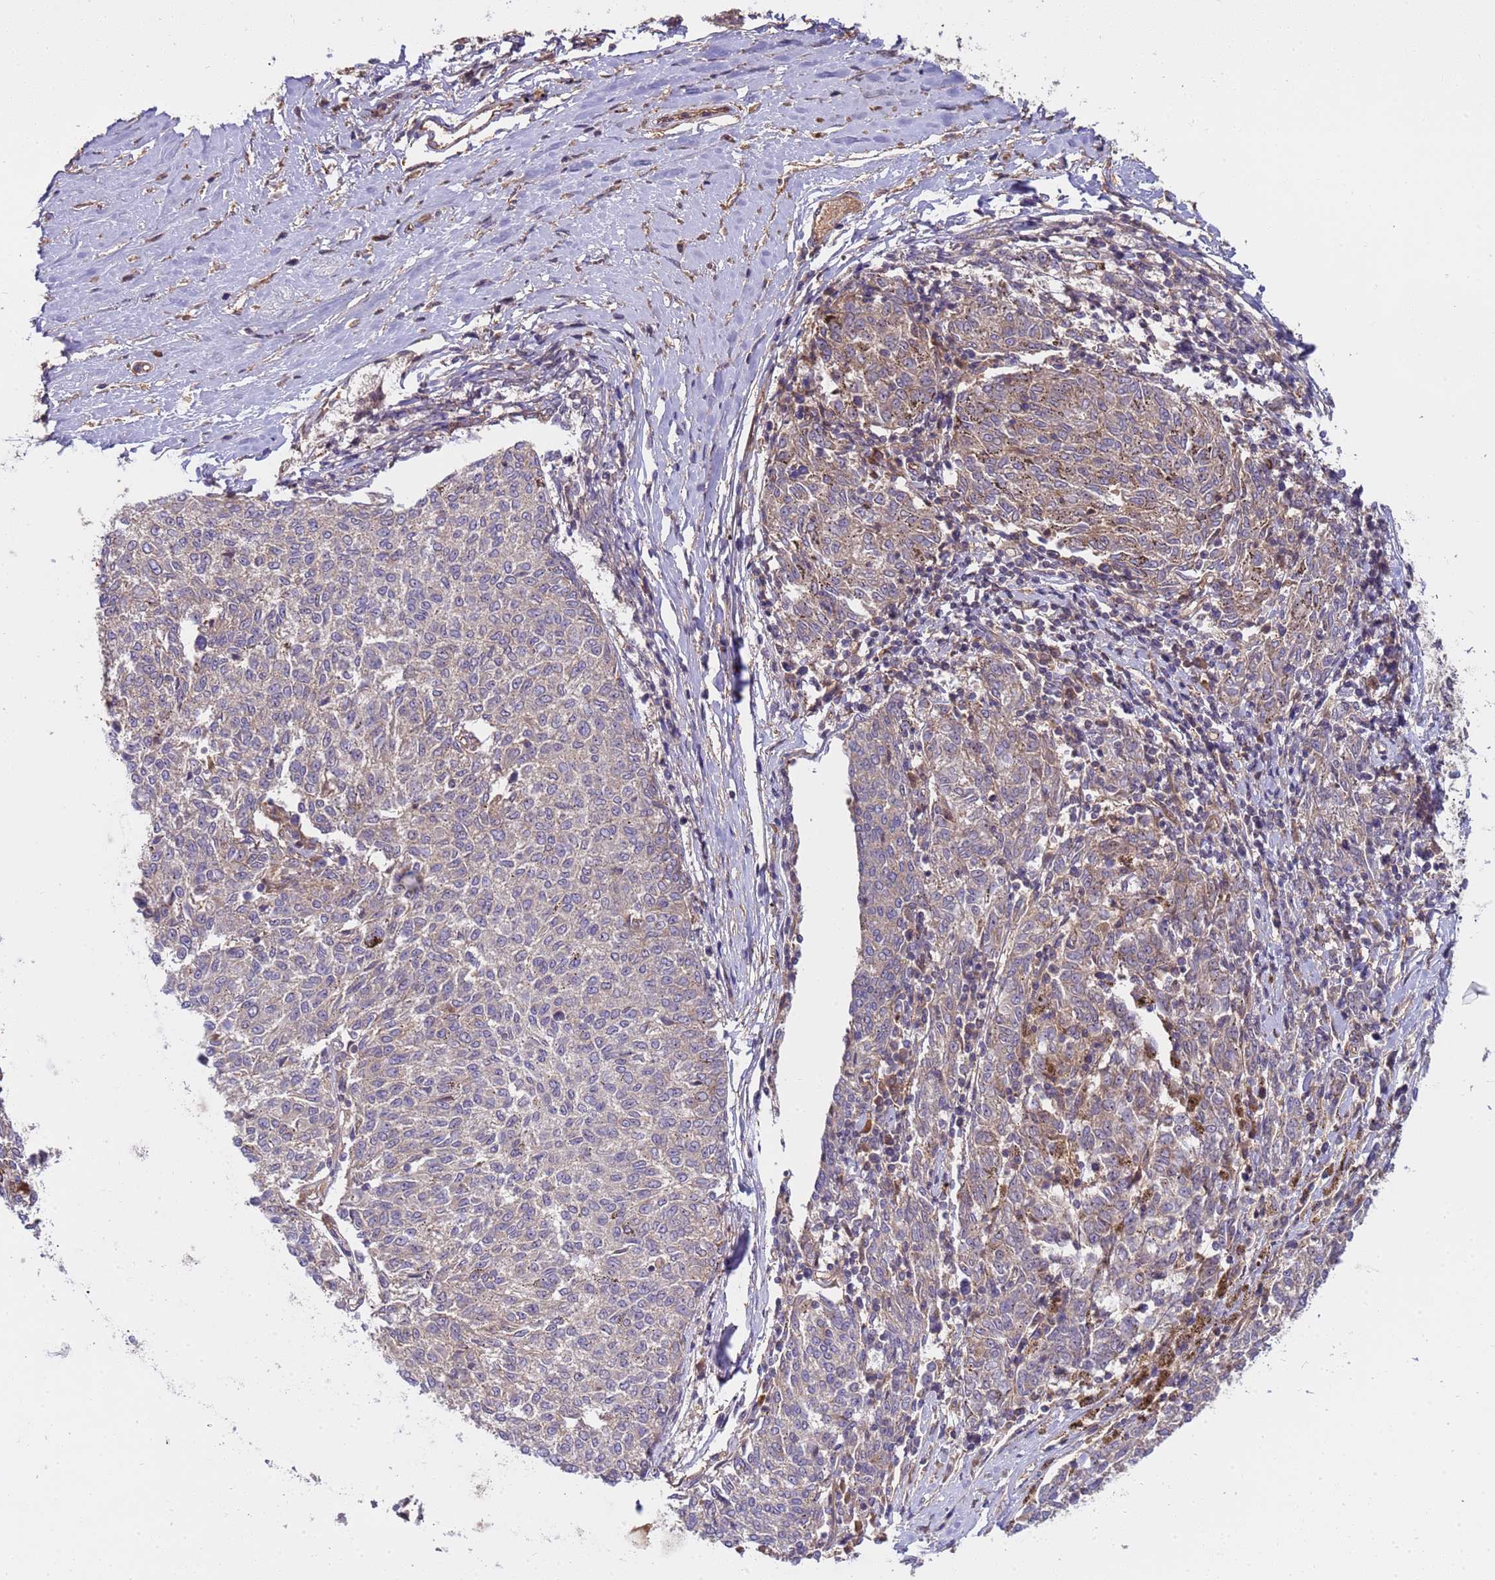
{"staining": {"intensity": "weak", "quantity": "25%-75%", "location": "cytoplasmic/membranous"}, "tissue": "melanoma", "cell_type": "Tumor cells", "image_type": "cancer", "snomed": [{"axis": "morphology", "description": "Malignant melanoma, NOS"}, {"axis": "topography", "description": "Skin"}], "caption": "Protein expression analysis of malignant melanoma reveals weak cytoplasmic/membranous expression in about 25%-75% of tumor cells.", "gene": "SMCO3", "patient": {"sex": "female", "age": 72}}